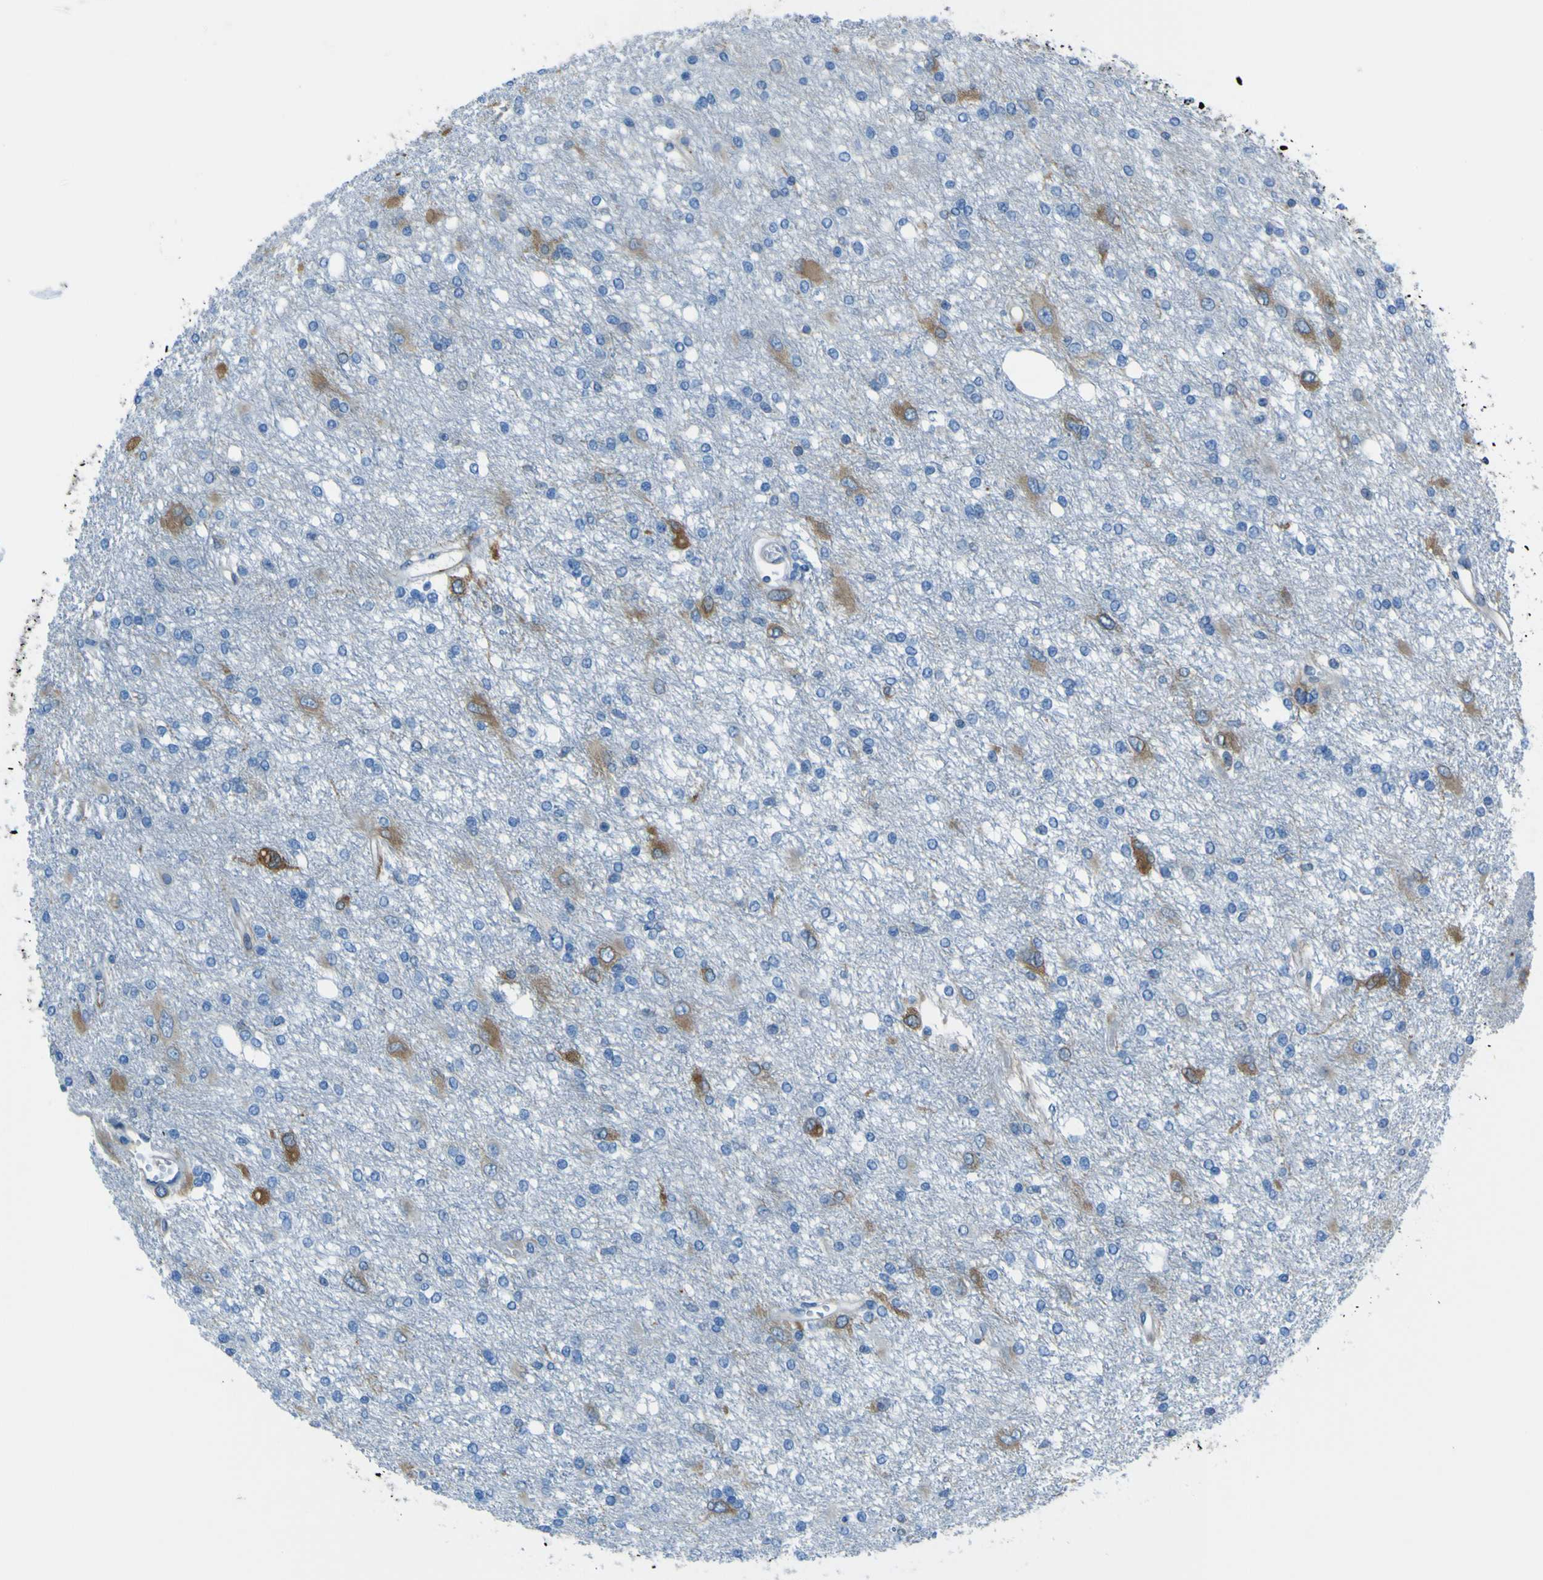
{"staining": {"intensity": "moderate", "quantity": "<25%", "location": "cytoplasmic/membranous"}, "tissue": "glioma", "cell_type": "Tumor cells", "image_type": "cancer", "snomed": [{"axis": "morphology", "description": "Glioma, malignant, High grade"}, {"axis": "topography", "description": "Brain"}], "caption": "Malignant glioma (high-grade) stained with DAB immunohistochemistry reveals low levels of moderate cytoplasmic/membranous expression in about <25% of tumor cells.", "gene": "STIM1", "patient": {"sex": "female", "age": 59}}